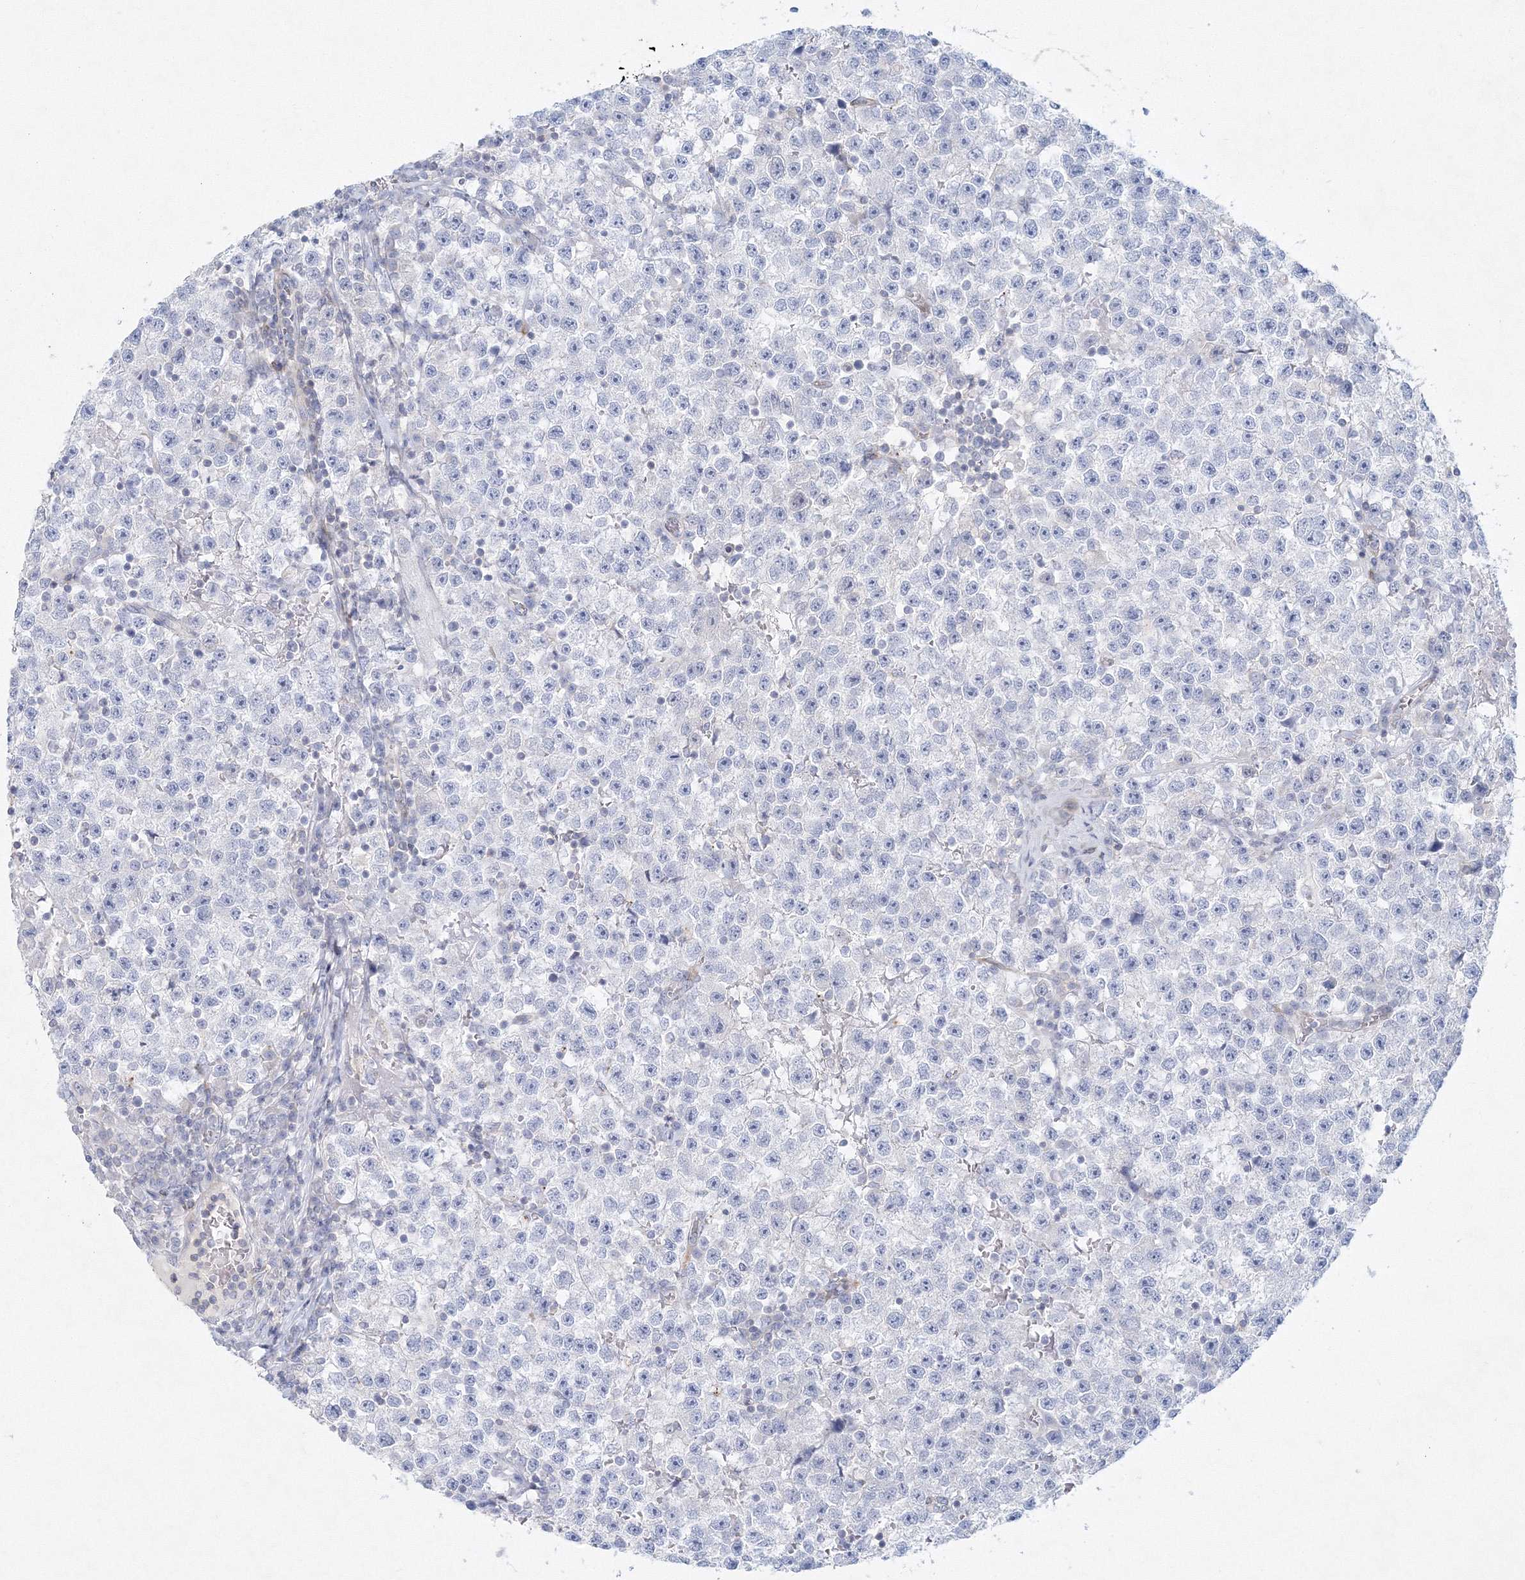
{"staining": {"intensity": "negative", "quantity": "none", "location": "none"}, "tissue": "testis cancer", "cell_type": "Tumor cells", "image_type": "cancer", "snomed": [{"axis": "morphology", "description": "Seminoma, NOS"}, {"axis": "topography", "description": "Testis"}], "caption": "This is an immunohistochemistry (IHC) image of human testis cancer (seminoma). There is no positivity in tumor cells.", "gene": "DNAH1", "patient": {"sex": "male", "age": 22}}